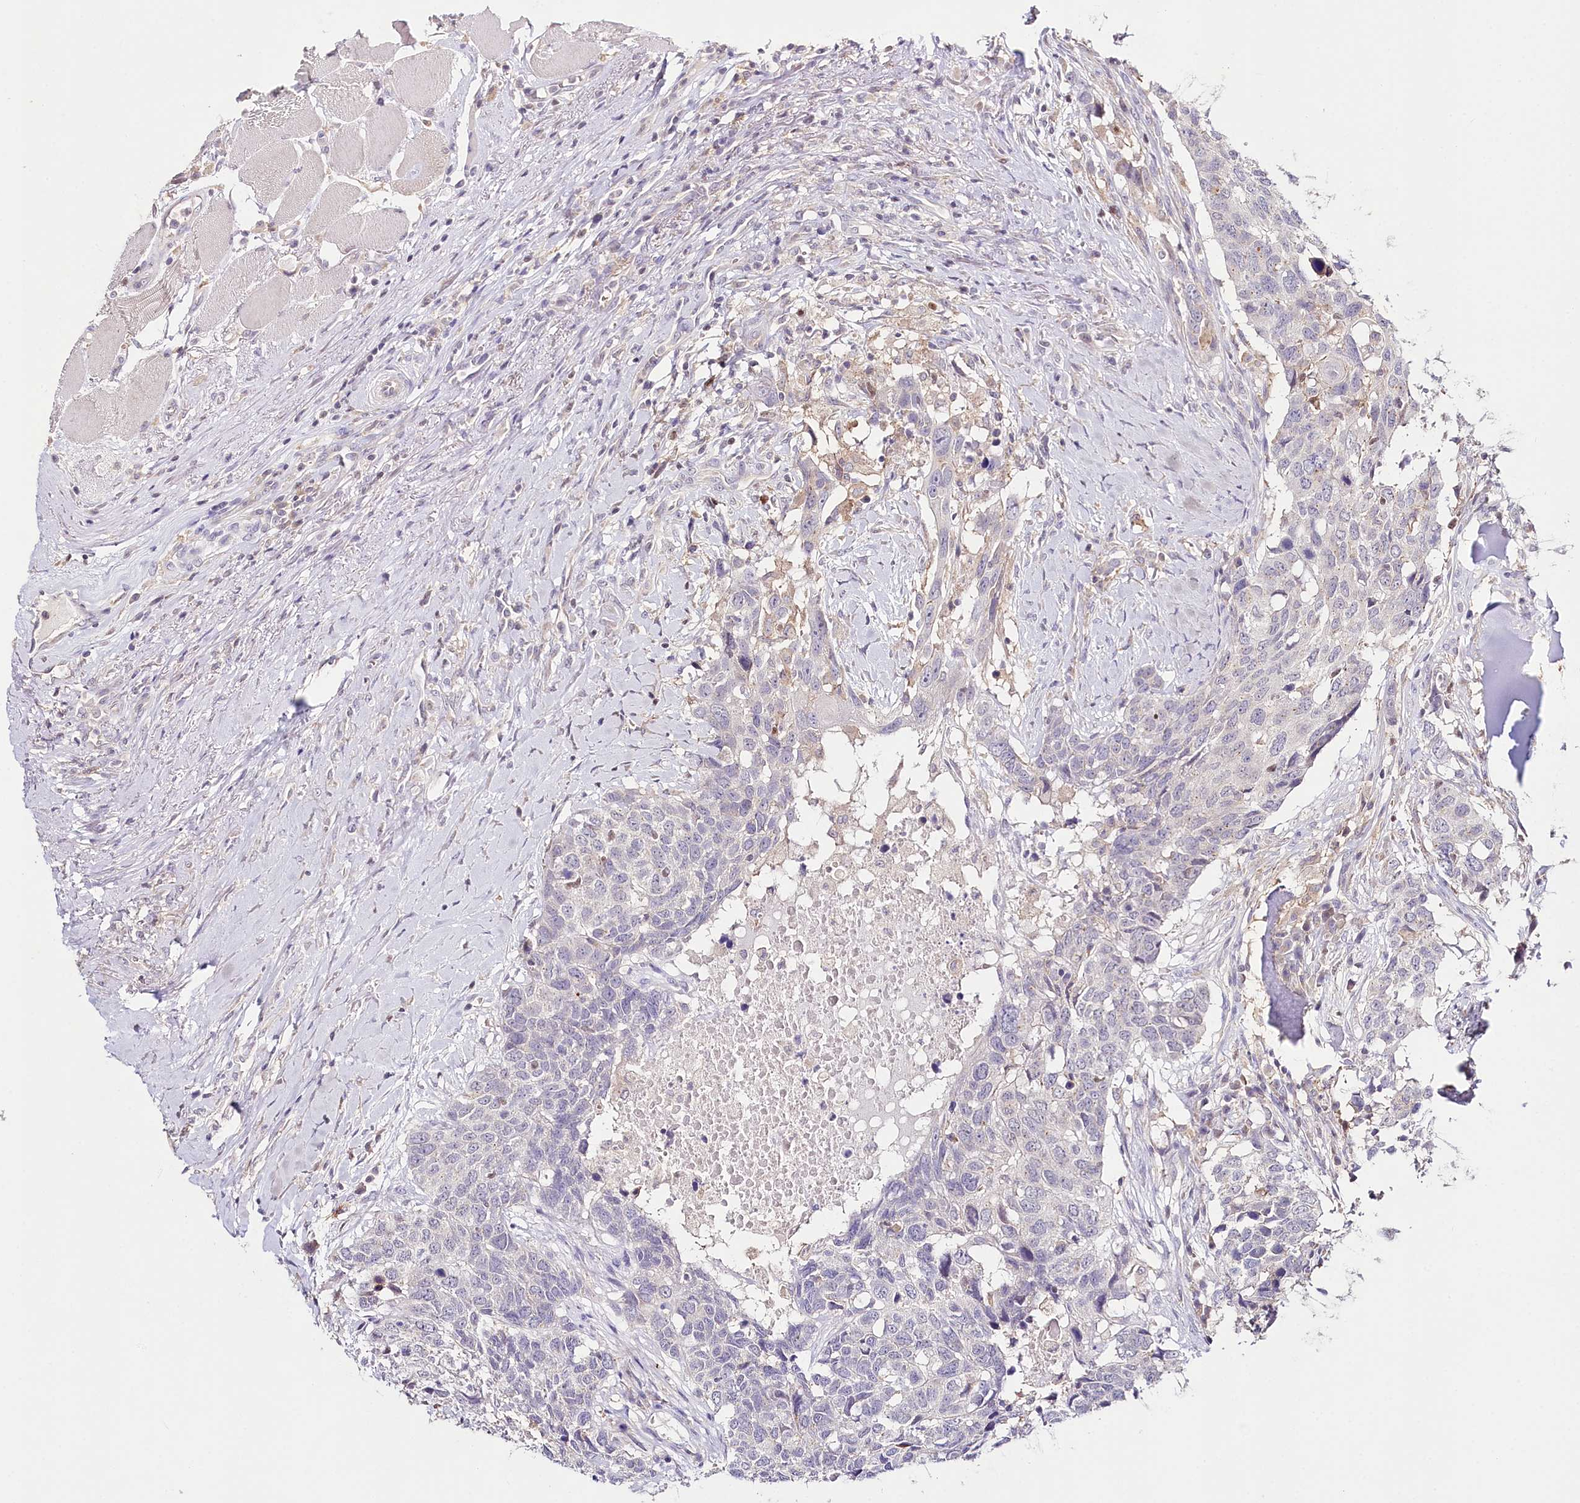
{"staining": {"intensity": "negative", "quantity": "none", "location": "none"}, "tissue": "head and neck cancer", "cell_type": "Tumor cells", "image_type": "cancer", "snomed": [{"axis": "morphology", "description": "Squamous cell carcinoma, NOS"}, {"axis": "topography", "description": "Head-Neck"}], "caption": "Immunohistochemical staining of head and neck cancer (squamous cell carcinoma) demonstrates no significant expression in tumor cells.", "gene": "DAPK1", "patient": {"sex": "male", "age": 66}}